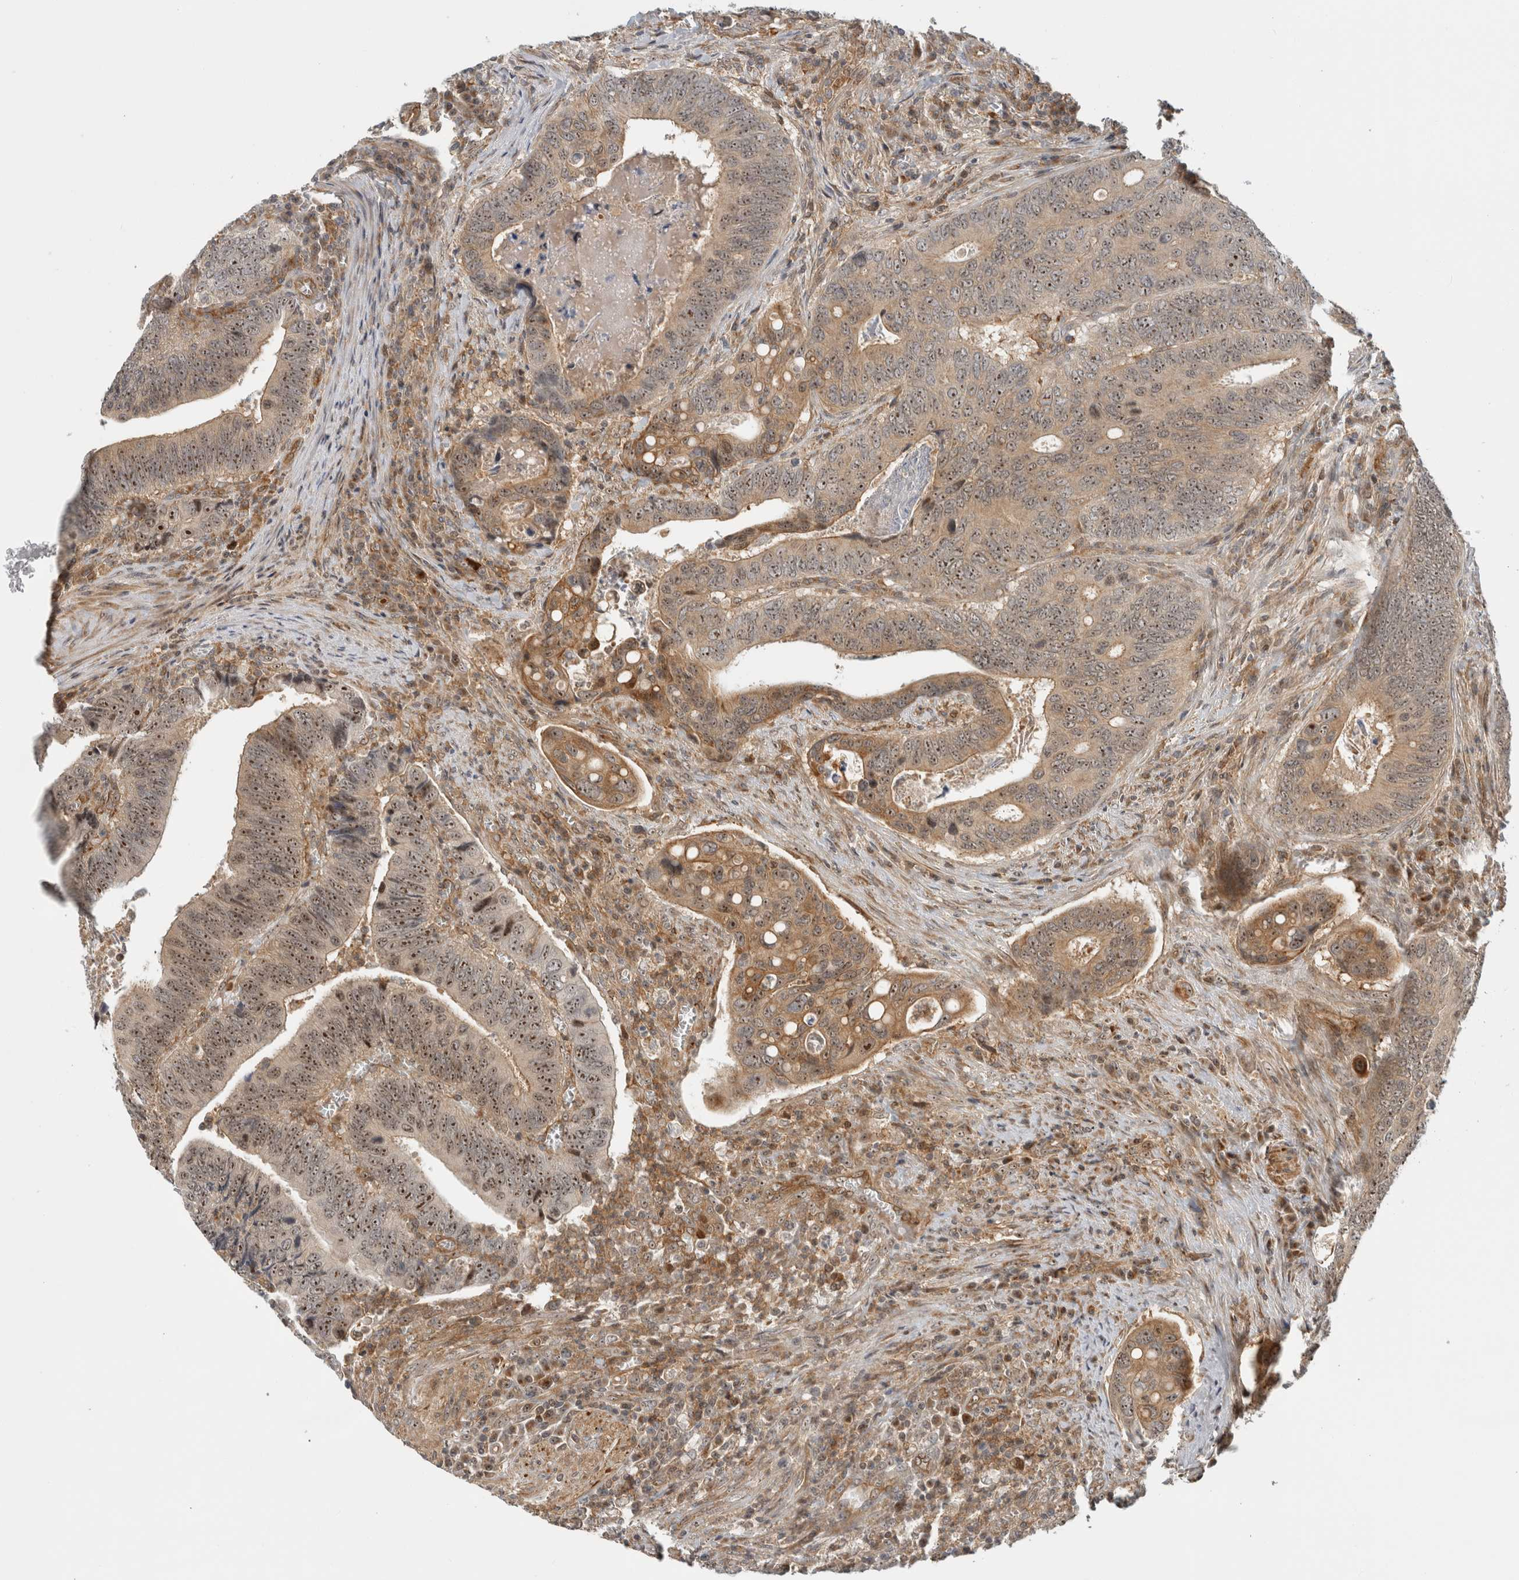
{"staining": {"intensity": "moderate", "quantity": ">75%", "location": "cytoplasmic/membranous,nuclear"}, "tissue": "colorectal cancer", "cell_type": "Tumor cells", "image_type": "cancer", "snomed": [{"axis": "morphology", "description": "Inflammation, NOS"}, {"axis": "morphology", "description": "Adenocarcinoma, NOS"}, {"axis": "topography", "description": "Colon"}], "caption": "Colorectal cancer stained for a protein exhibits moderate cytoplasmic/membranous and nuclear positivity in tumor cells.", "gene": "WASF2", "patient": {"sex": "male", "age": 72}}